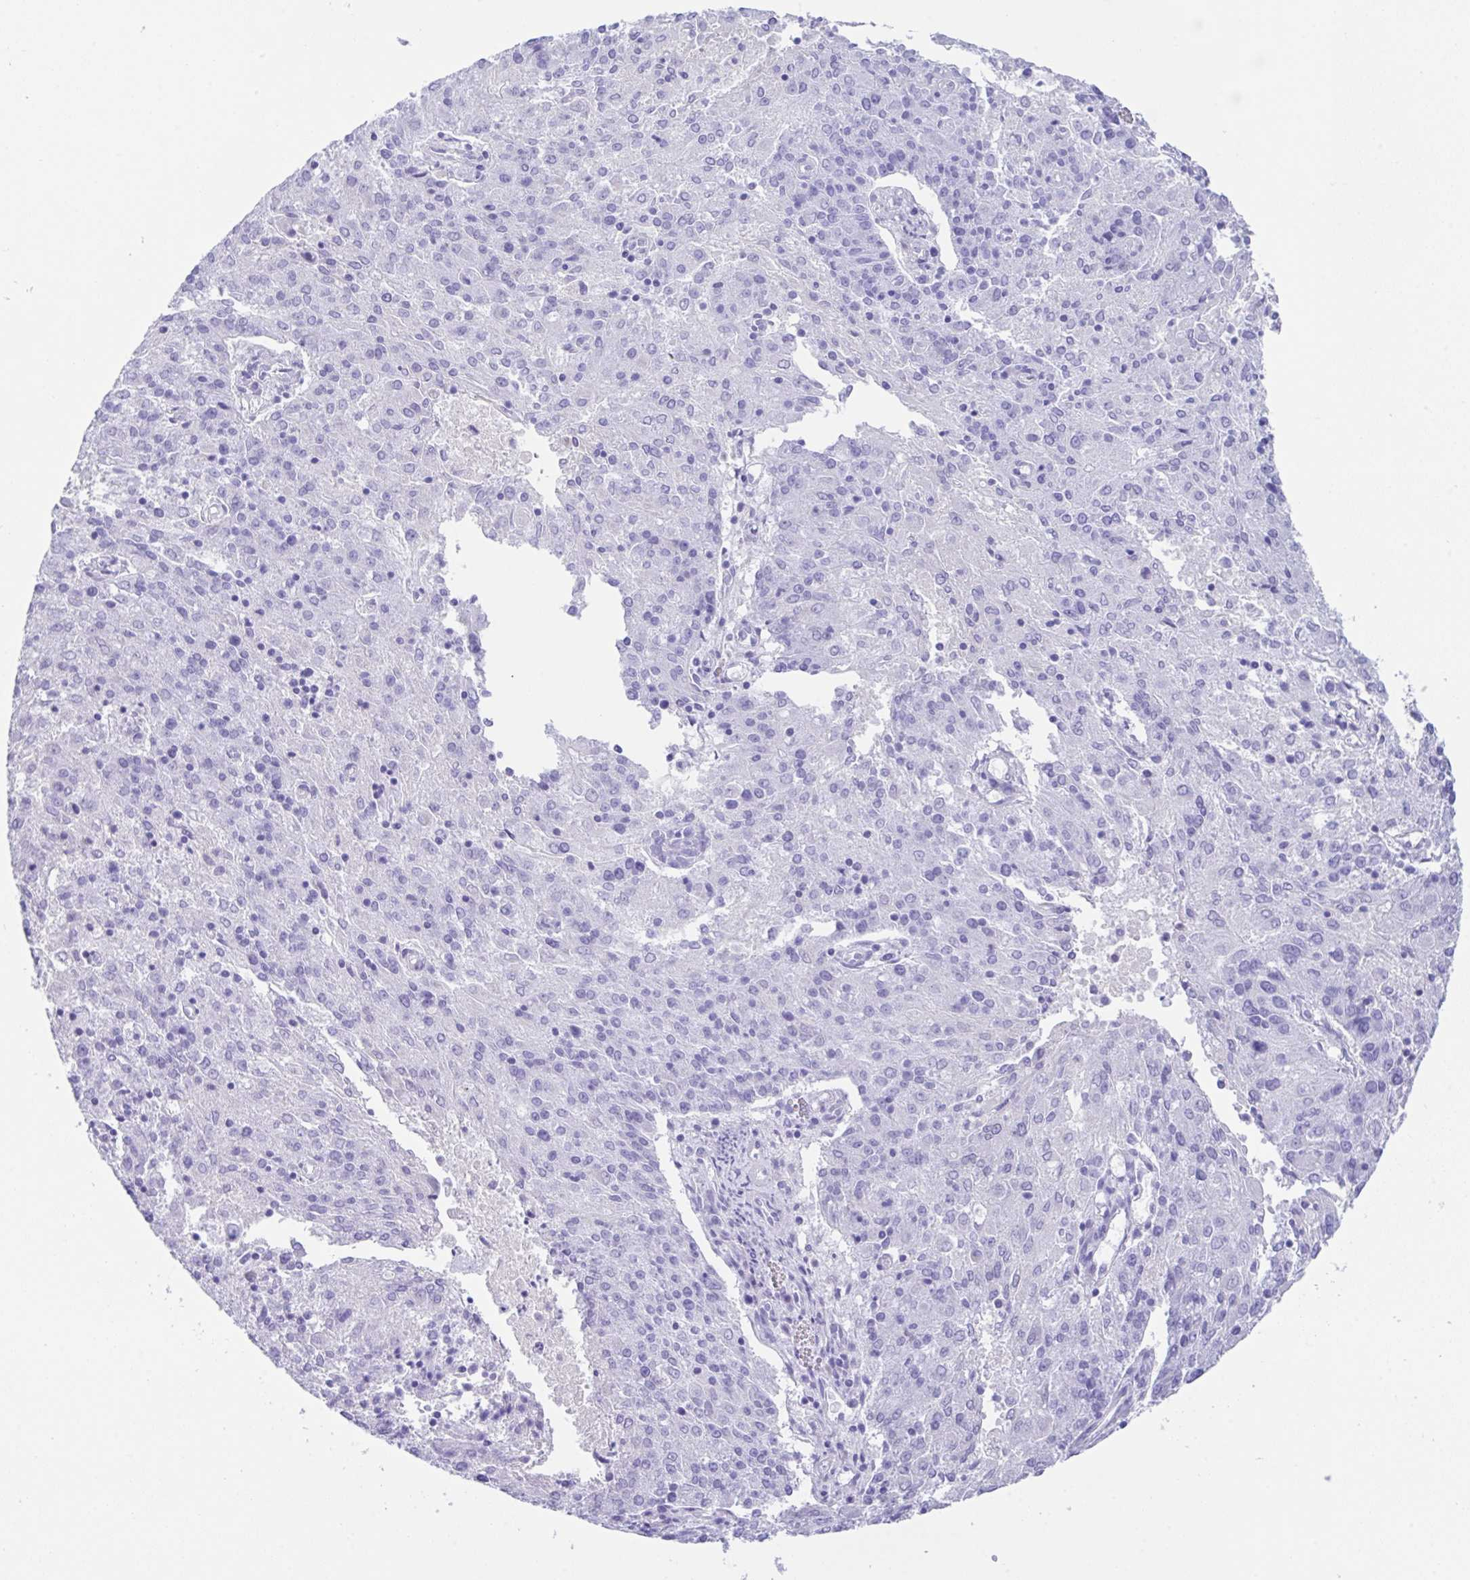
{"staining": {"intensity": "negative", "quantity": "none", "location": "none"}, "tissue": "endometrial cancer", "cell_type": "Tumor cells", "image_type": "cancer", "snomed": [{"axis": "morphology", "description": "Adenocarcinoma, NOS"}, {"axis": "topography", "description": "Endometrium"}], "caption": "This is a photomicrograph of immunohistochemistry (IHC) staining of endometrial adenocarcinoma, which shows no expression in tumor cells.", "gene": "CPA1", "patient": {"sex": "female", "age": 82}}